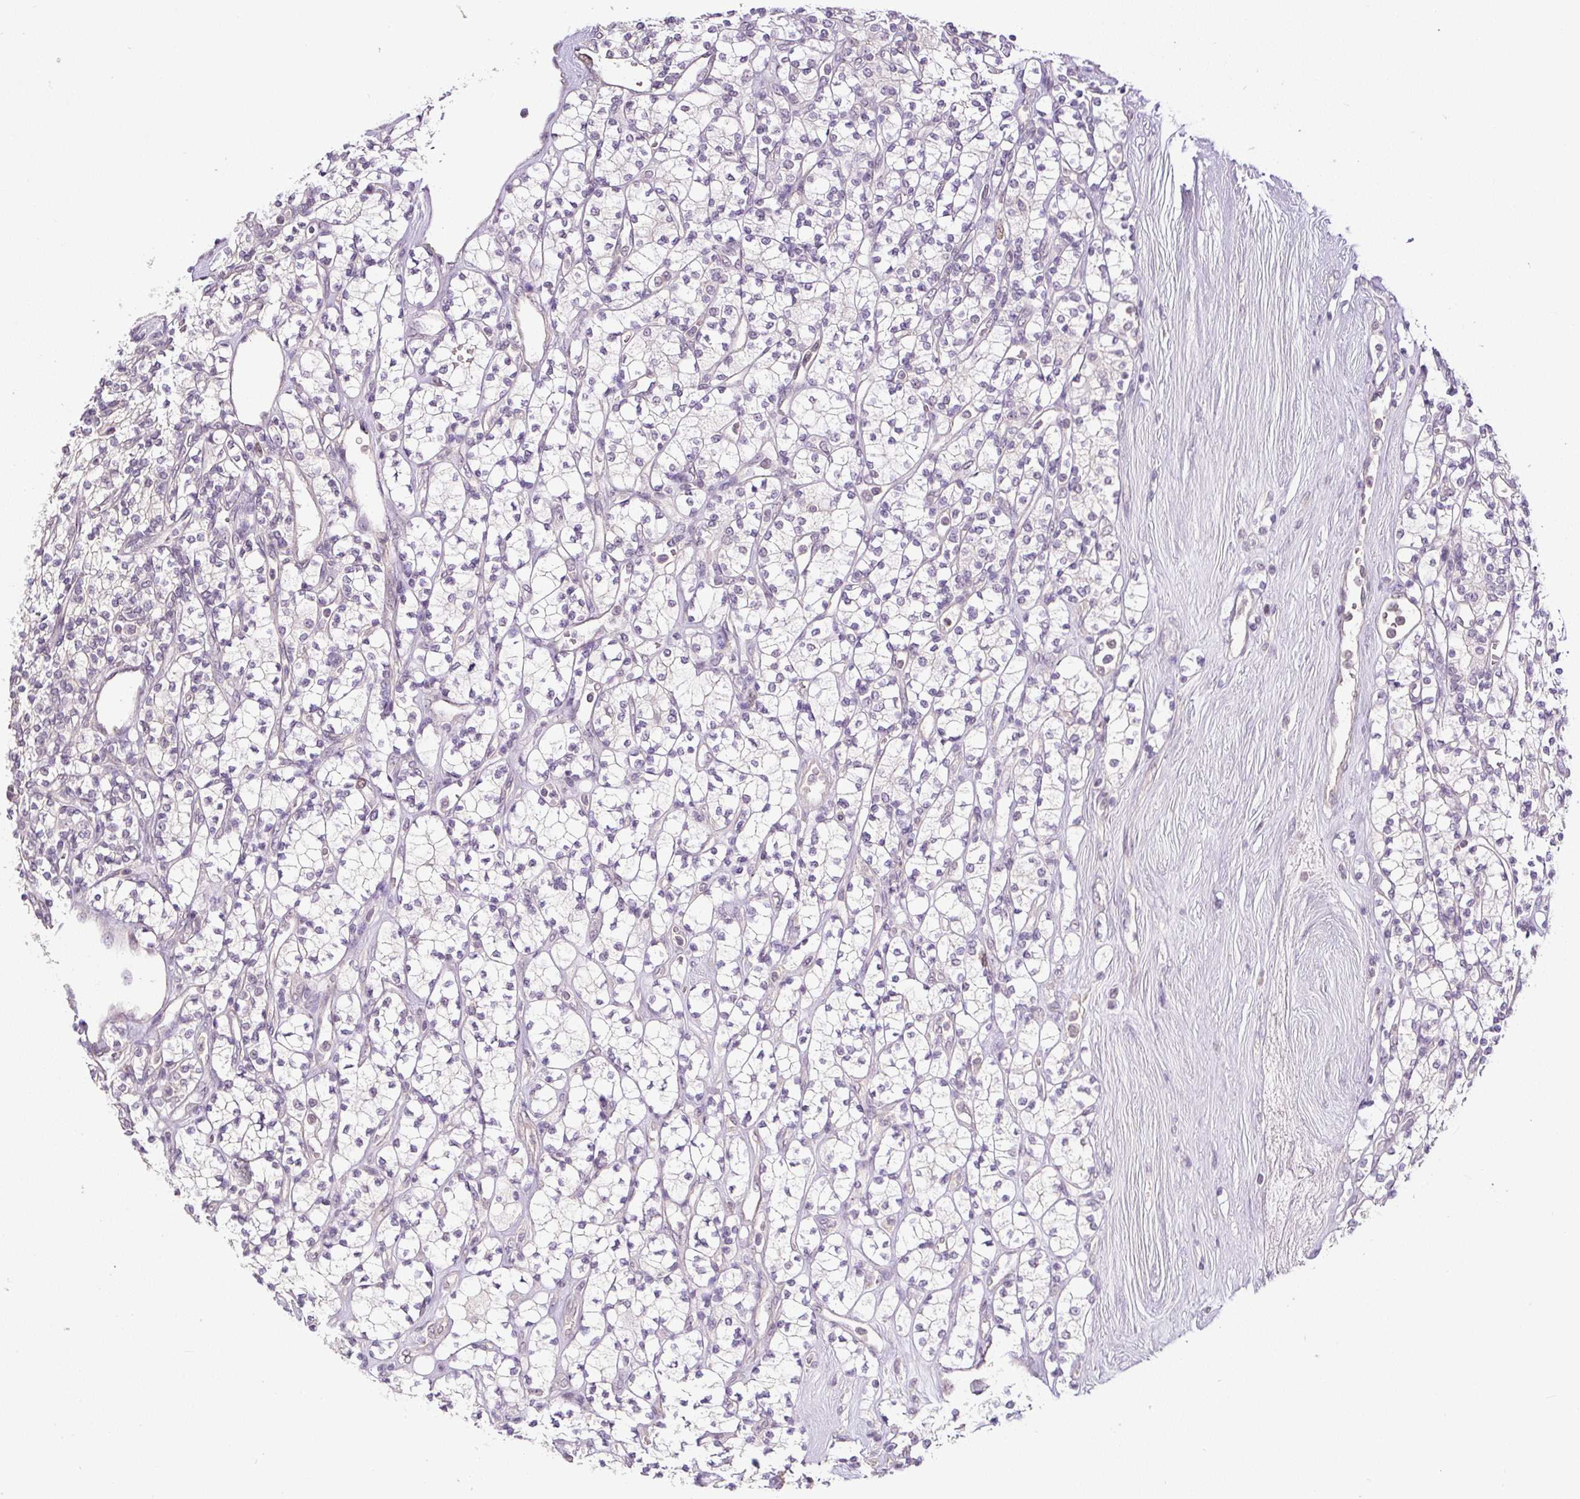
{"staining": {"intensity": "negative", "quantity": "none", "location": "none"}, "tissue": "renal cancer", "cell_type": "Tumor cells", "image_type": "cancer", "snomed": [{"axis": "morphology", "description": "Adenocarcinoma, NOS"}, {"axis": "topography", "description": "Kidney"}], "caption": "The histopathology image displays no significant expression in tumor cells of adenocarcinoma (renal). (Brightfield microscopy of DAB immunohistochemistry (IHC) at high magnification).", "gene": "RACGAP1", "patient": {"sex": "male", "age": 77}}